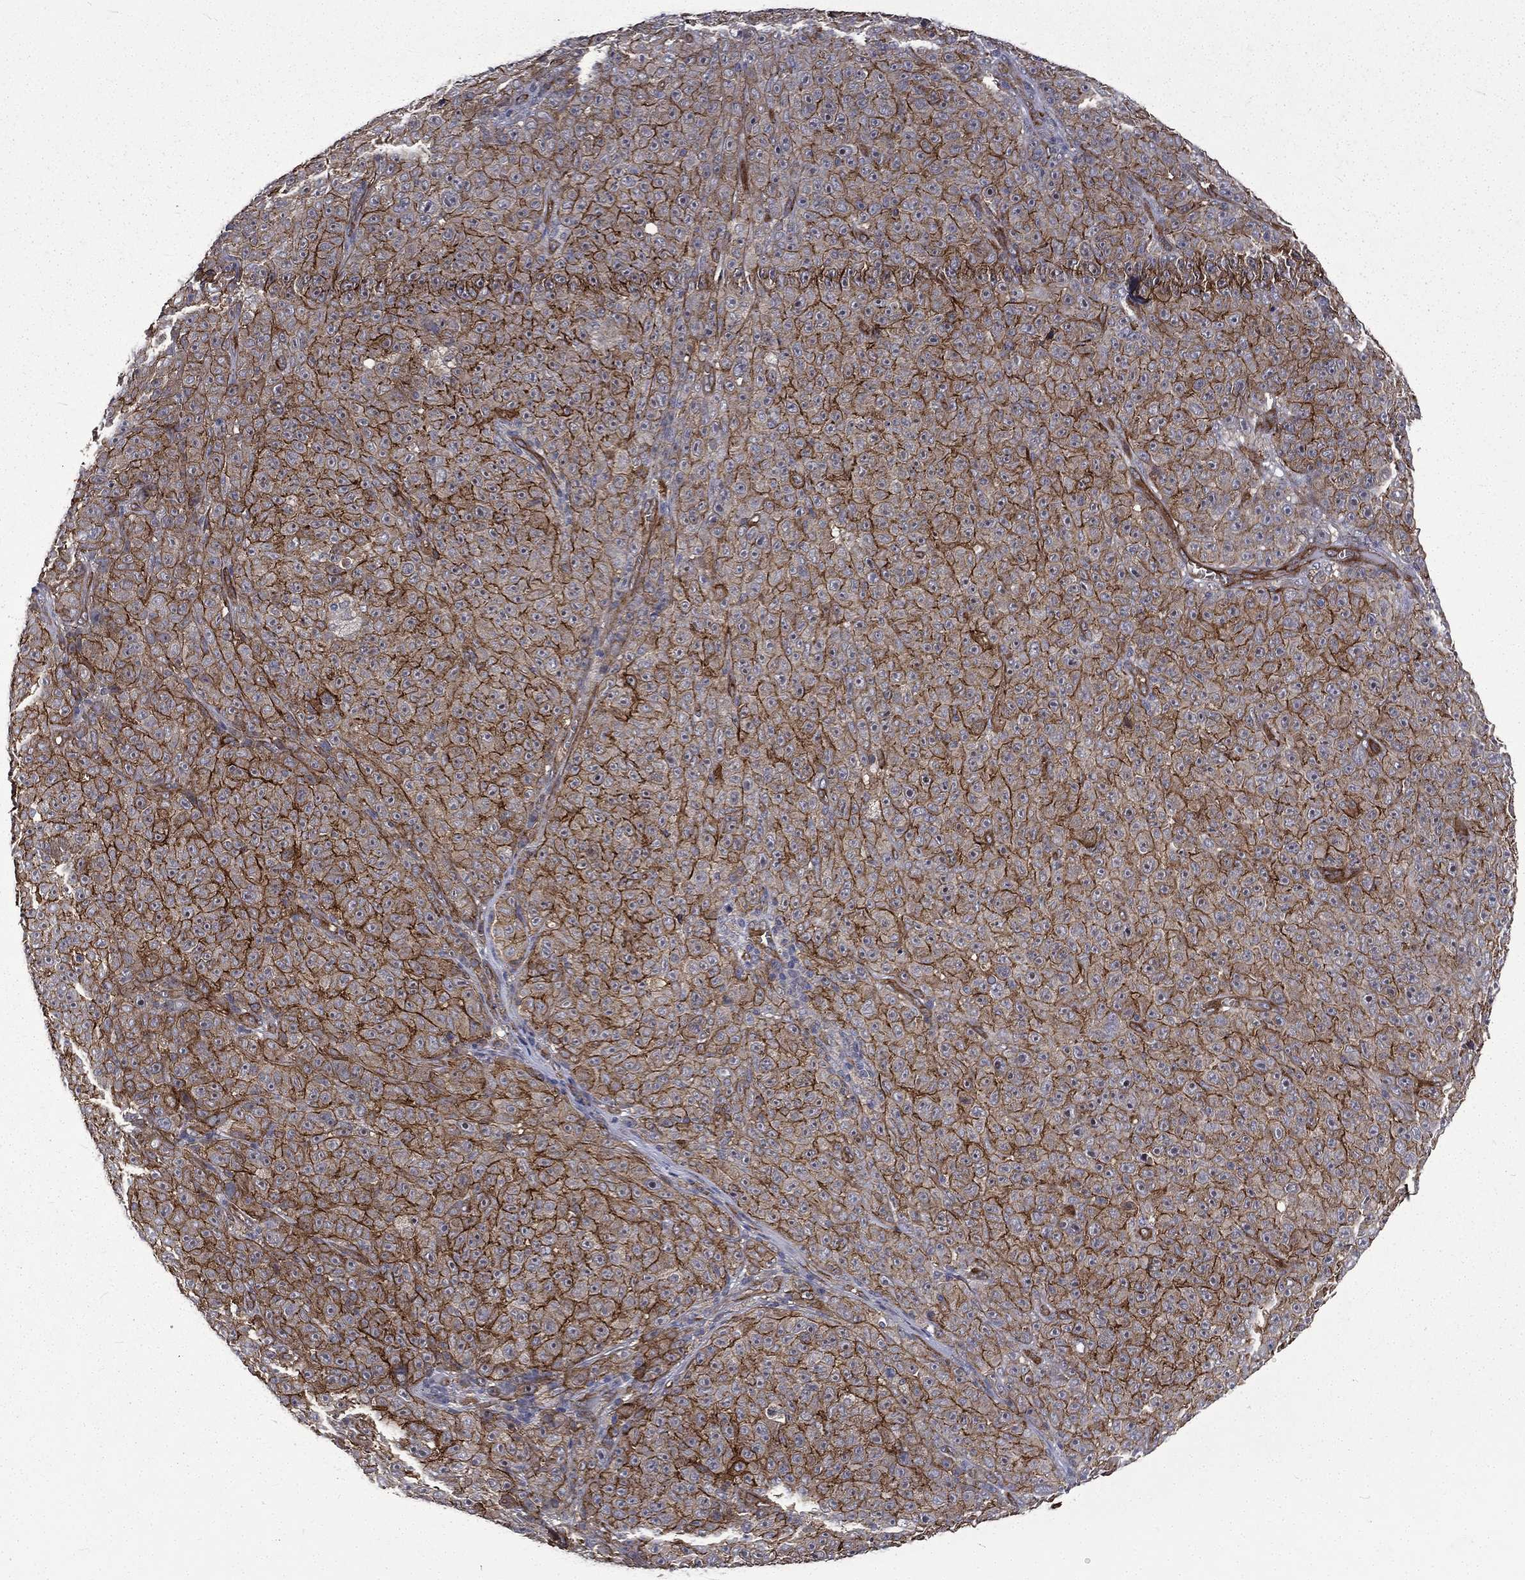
{"staining": {"intensity": "strong", "quantity": ">75%", "location": "cytoplasmic/membranous"}, "tissue": "melanoma", "cell_type": "Tumor cells", "image_type": "cancer", "snomed": [{"axis": "morphology", "description": "Malignant melanoma, NOS"}, {"axis": "topography", "description": "Skin"}], "caption": "Immunohistochemical staining of human melanoma demonstrates high levels of strong cytoplasmic/membranous protein staining in approximately >75% of tumor cells.", "gene": "PPFIBP1", "patient": {"sex": "female", "age": 82}}